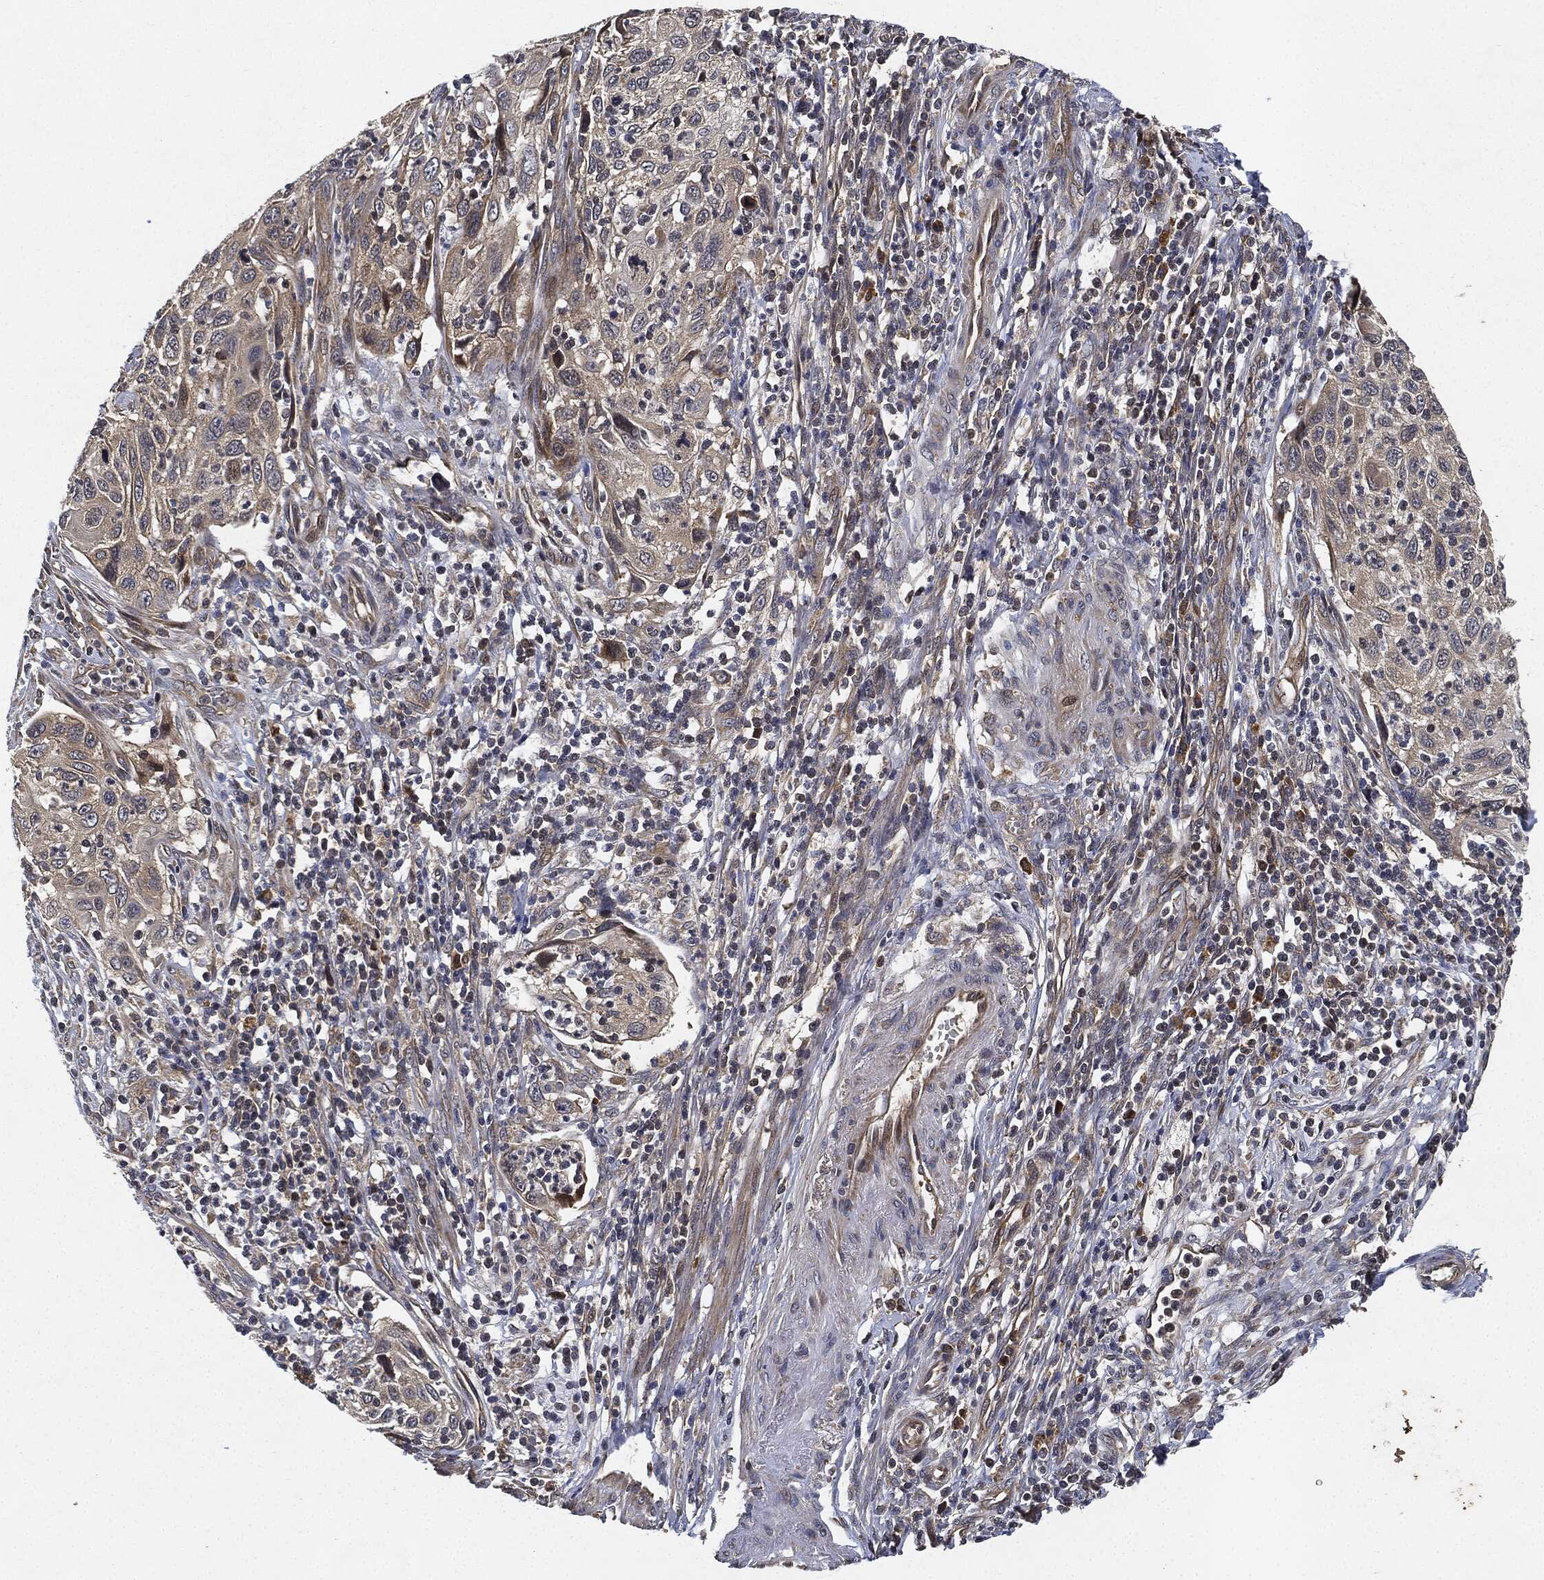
{"staining": {"intensity": "weak", "quantity": "<25%", "location": "cytoplasmic/membranous"}, "tissue": "cervical cancer", "cell_type": "Tumor cells", "image_type": "cancer", "snomed": [{"axis": "morphology", "description": "Squamous cell carcinoma, NOS"}, {"axis": "topography", "description": "Cervix"}], "caption": "The IHC photomicrograph has no significant staining in tumor cells of squamous cell carcinoma (cervical) tissue.", "gene": "MLST8", "patient": {"sex": "female", "age": 70}}